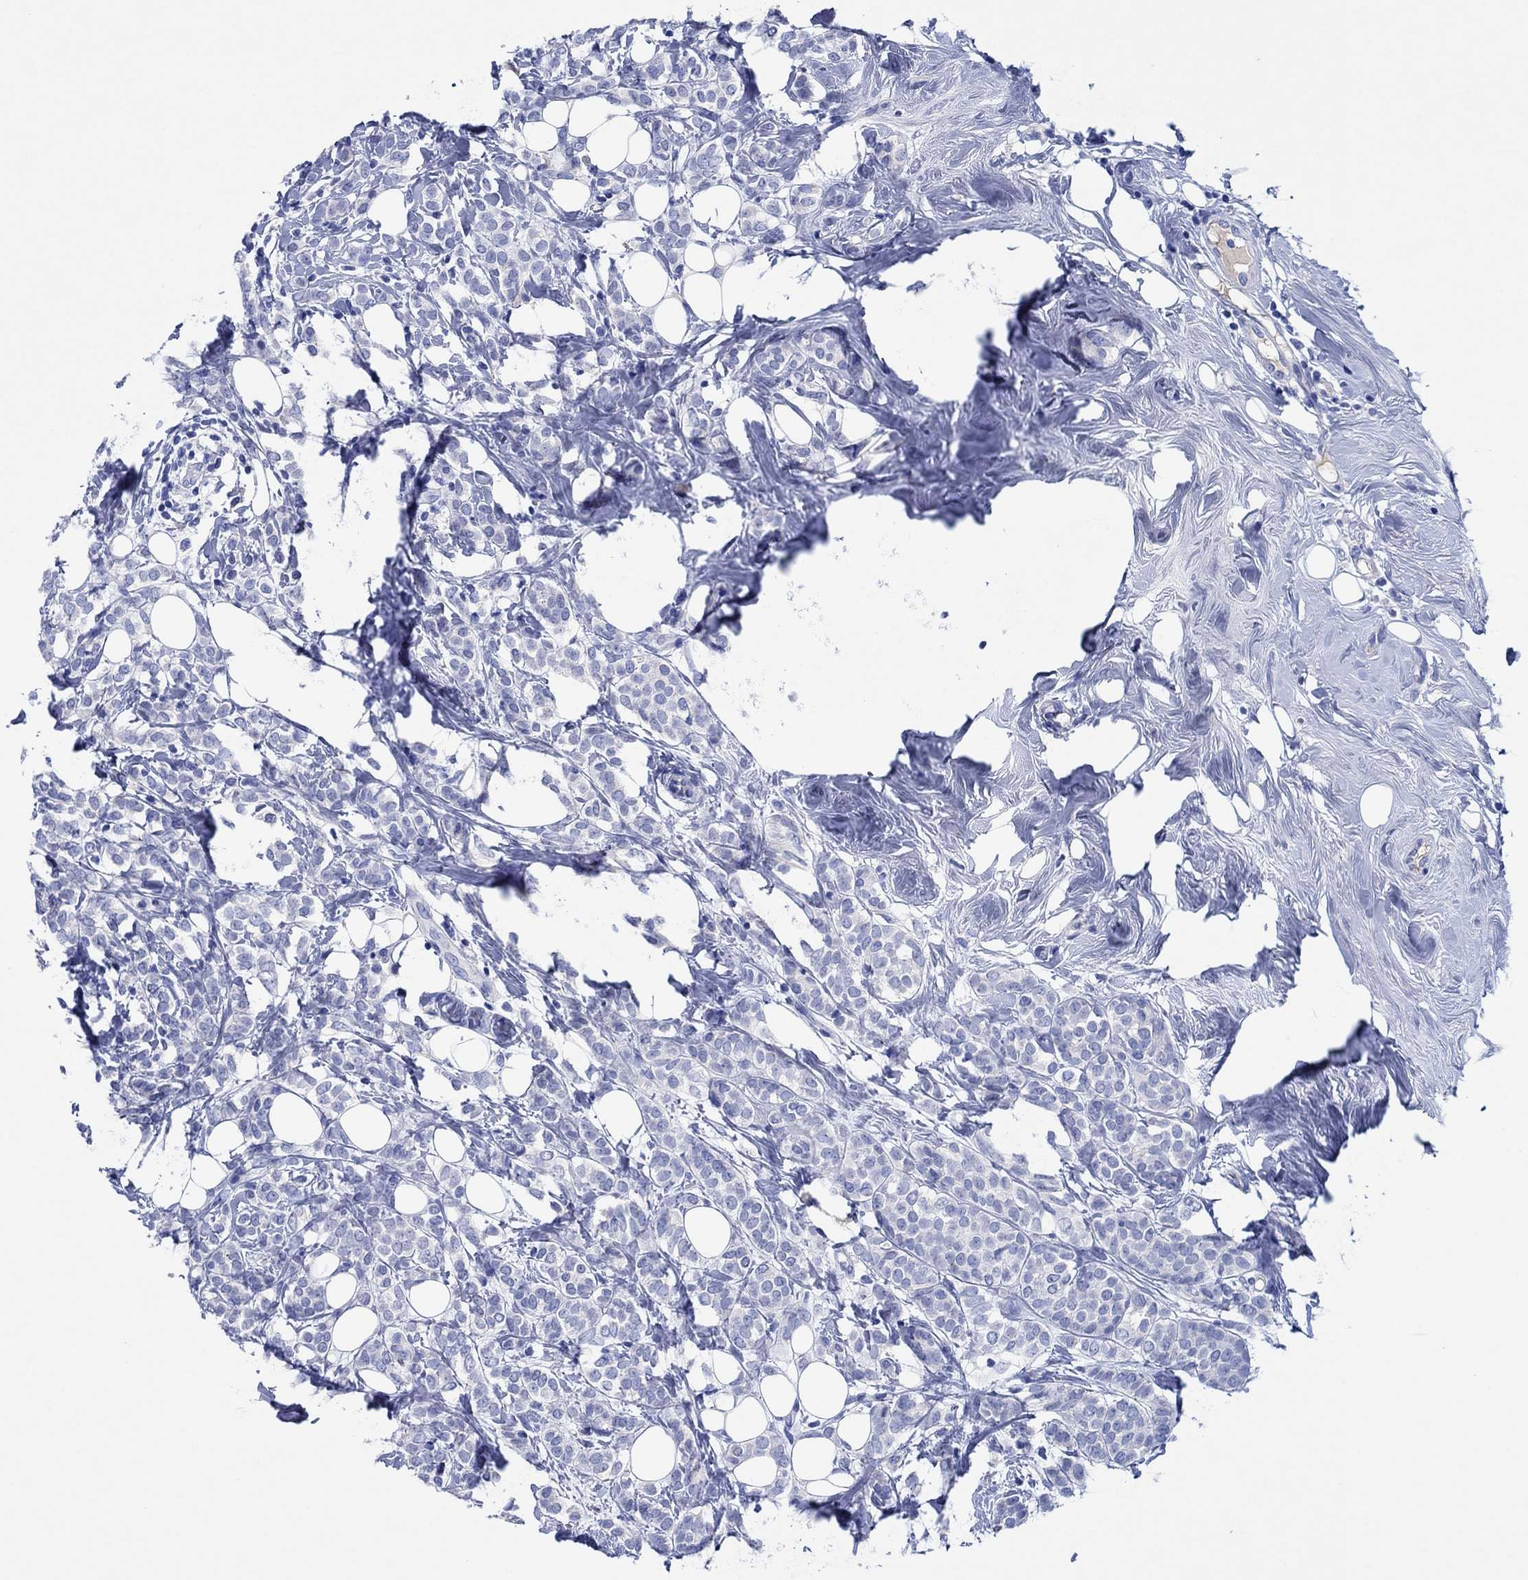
{"staining": {"intensity": "negative", "quantity": "none", "location": "none"}, "tissue": "breast cancer", "cell_type": "Tumor cells", "image_type": "cancer", "snomed": [{"axis": "morphology", "description": "Lobular carcinoma"}, {"axis": "topography", "description": "Breast"}], "caption": "Human breast cancer (lobular carcinoma) stained for a protein using IHC demonstrates no expression in tumor cells.", "gene": "CPNE6", "patient": {"sex": "female", "age": 49}}